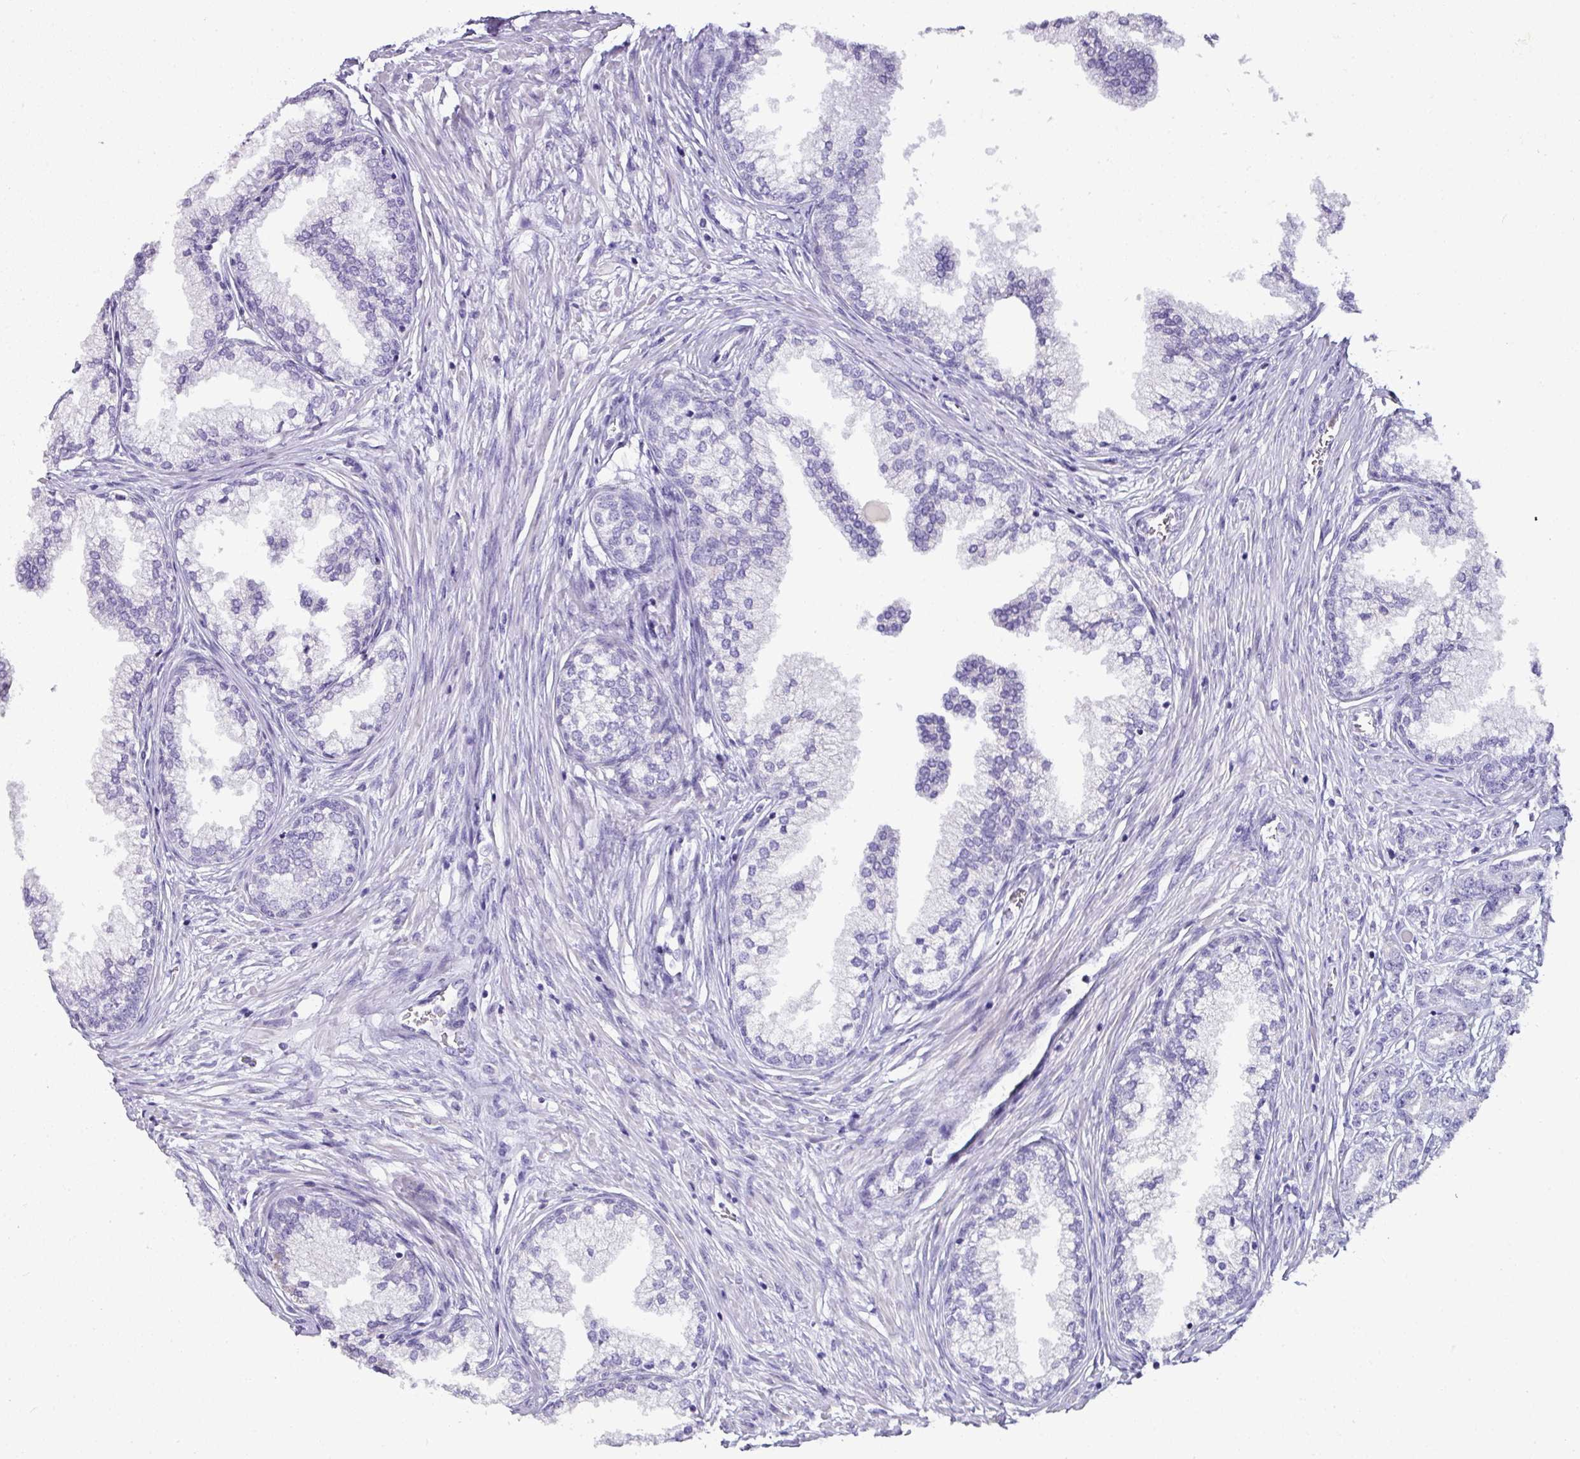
{"staining": {"intensity": "negative", "quantity": "none", "location": "none"}, "tissue": "prostate cancer", "cell_type": "Tumor cells", "image_type": "cancer", "snomed": [{"axis": "morphology", "description": "Adenocarcinoma, High grade"}, {"axis": "topography", "description": "Prostate"}], "caption": "This is a histopathology image of immunohistochemistry (IHC) staining of prostate adenocarcinoma (high-grade), which shows no expression in tumor cells.", "gene": "NAPSA", "patient": {"sex": "male", "age": 69}}